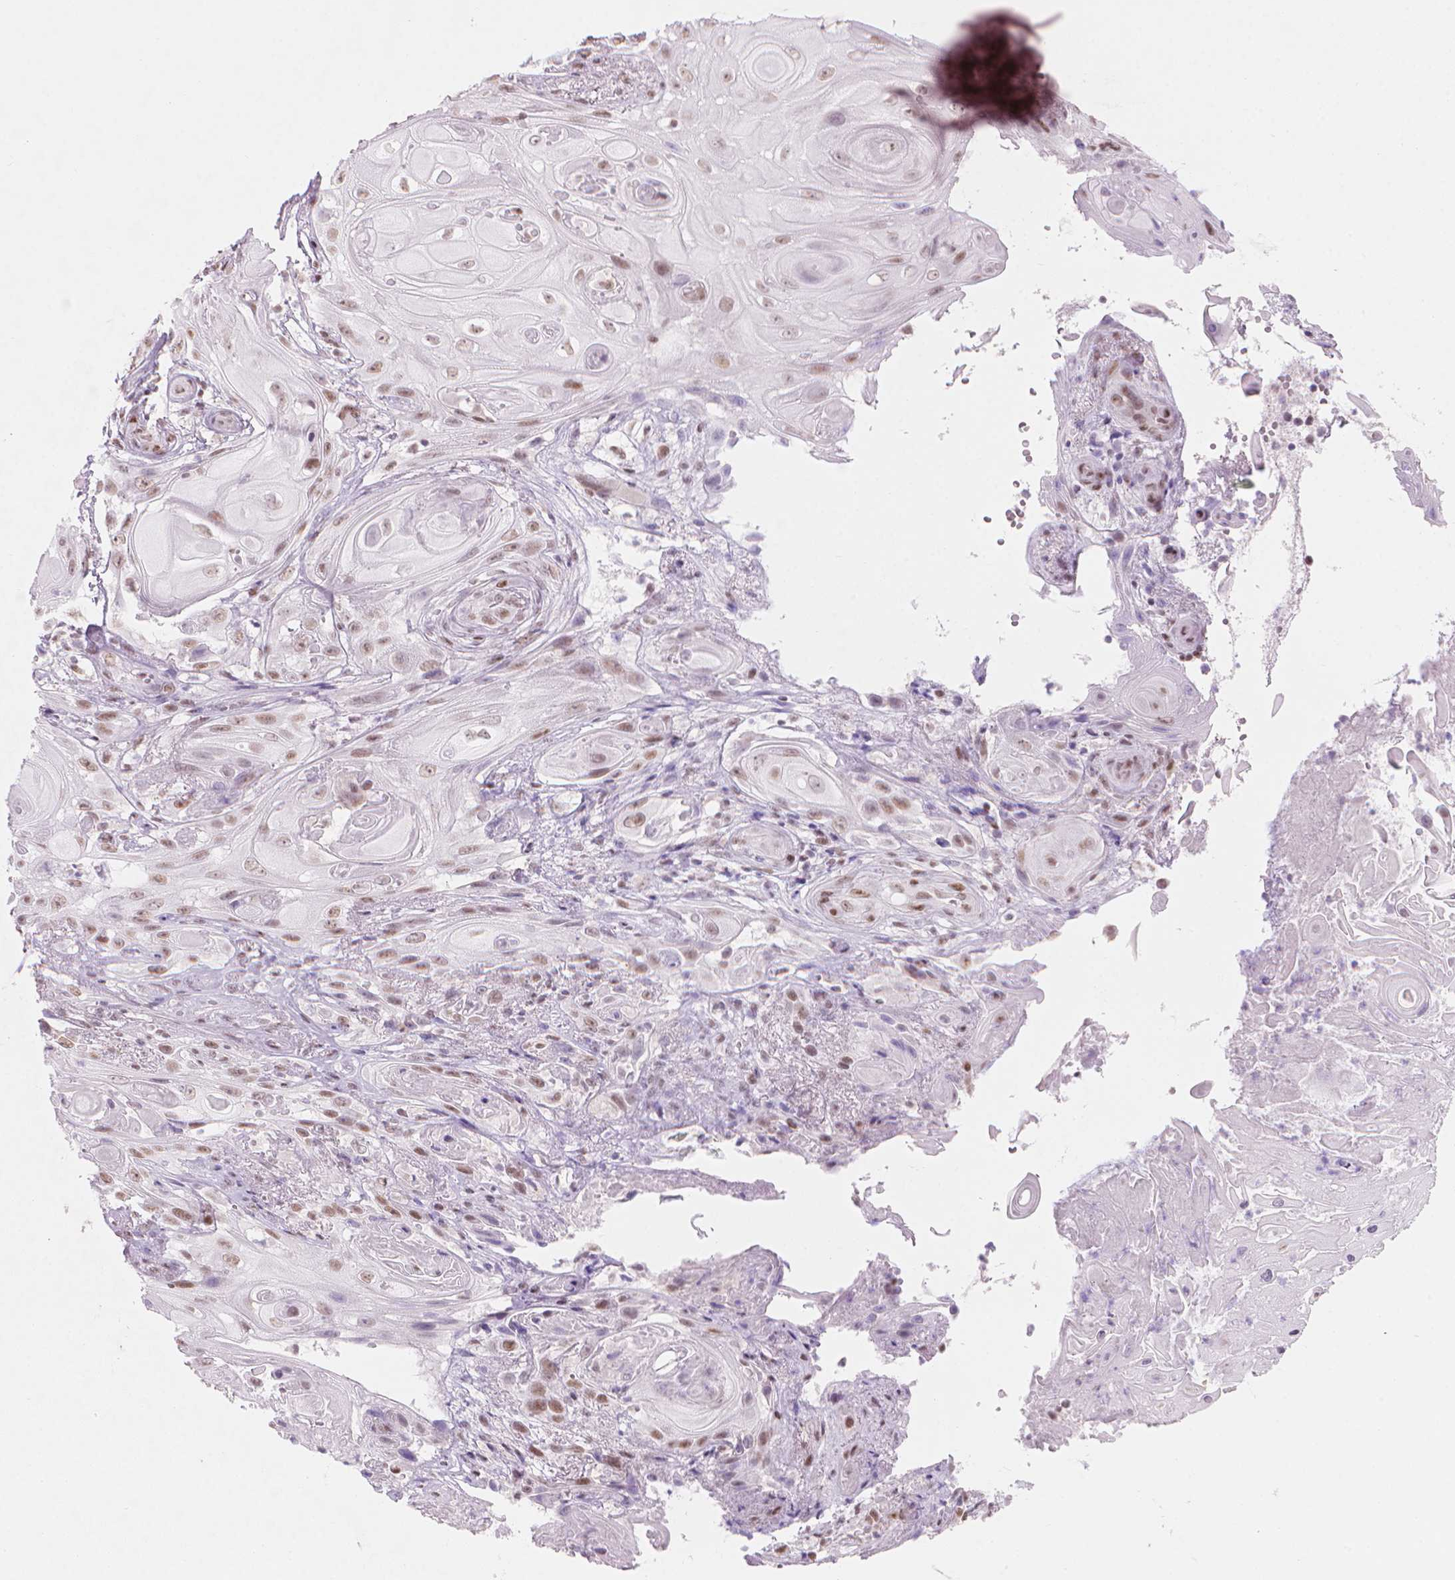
{"staining": {"intensity": "moderate", "quantity": "25%-75%", "location": "nuclear"}, "tissue": "skin cancer", "cell_type": "Tumor cells", "image_type": "cancer", "snomed": [{"axis": "morphology", "description": "Squamous cell carcinoma, NOS"}, {"axis": "topography", "description": "Skin"}], "caption": "An IHC image of tumor tissue is shown. Protein staining in brown shows moderate nuclear positivity in skin cancer within tumor cells. The staining was performed using DAB (3,3'-diaminobenzidine) to visualize the protein expression in brown, while the nuclei were stained in blue with hematoxylin (Magnification: 20x).", "gene": "PIAS2", "patient": {"sex": "male", "age": 62}}